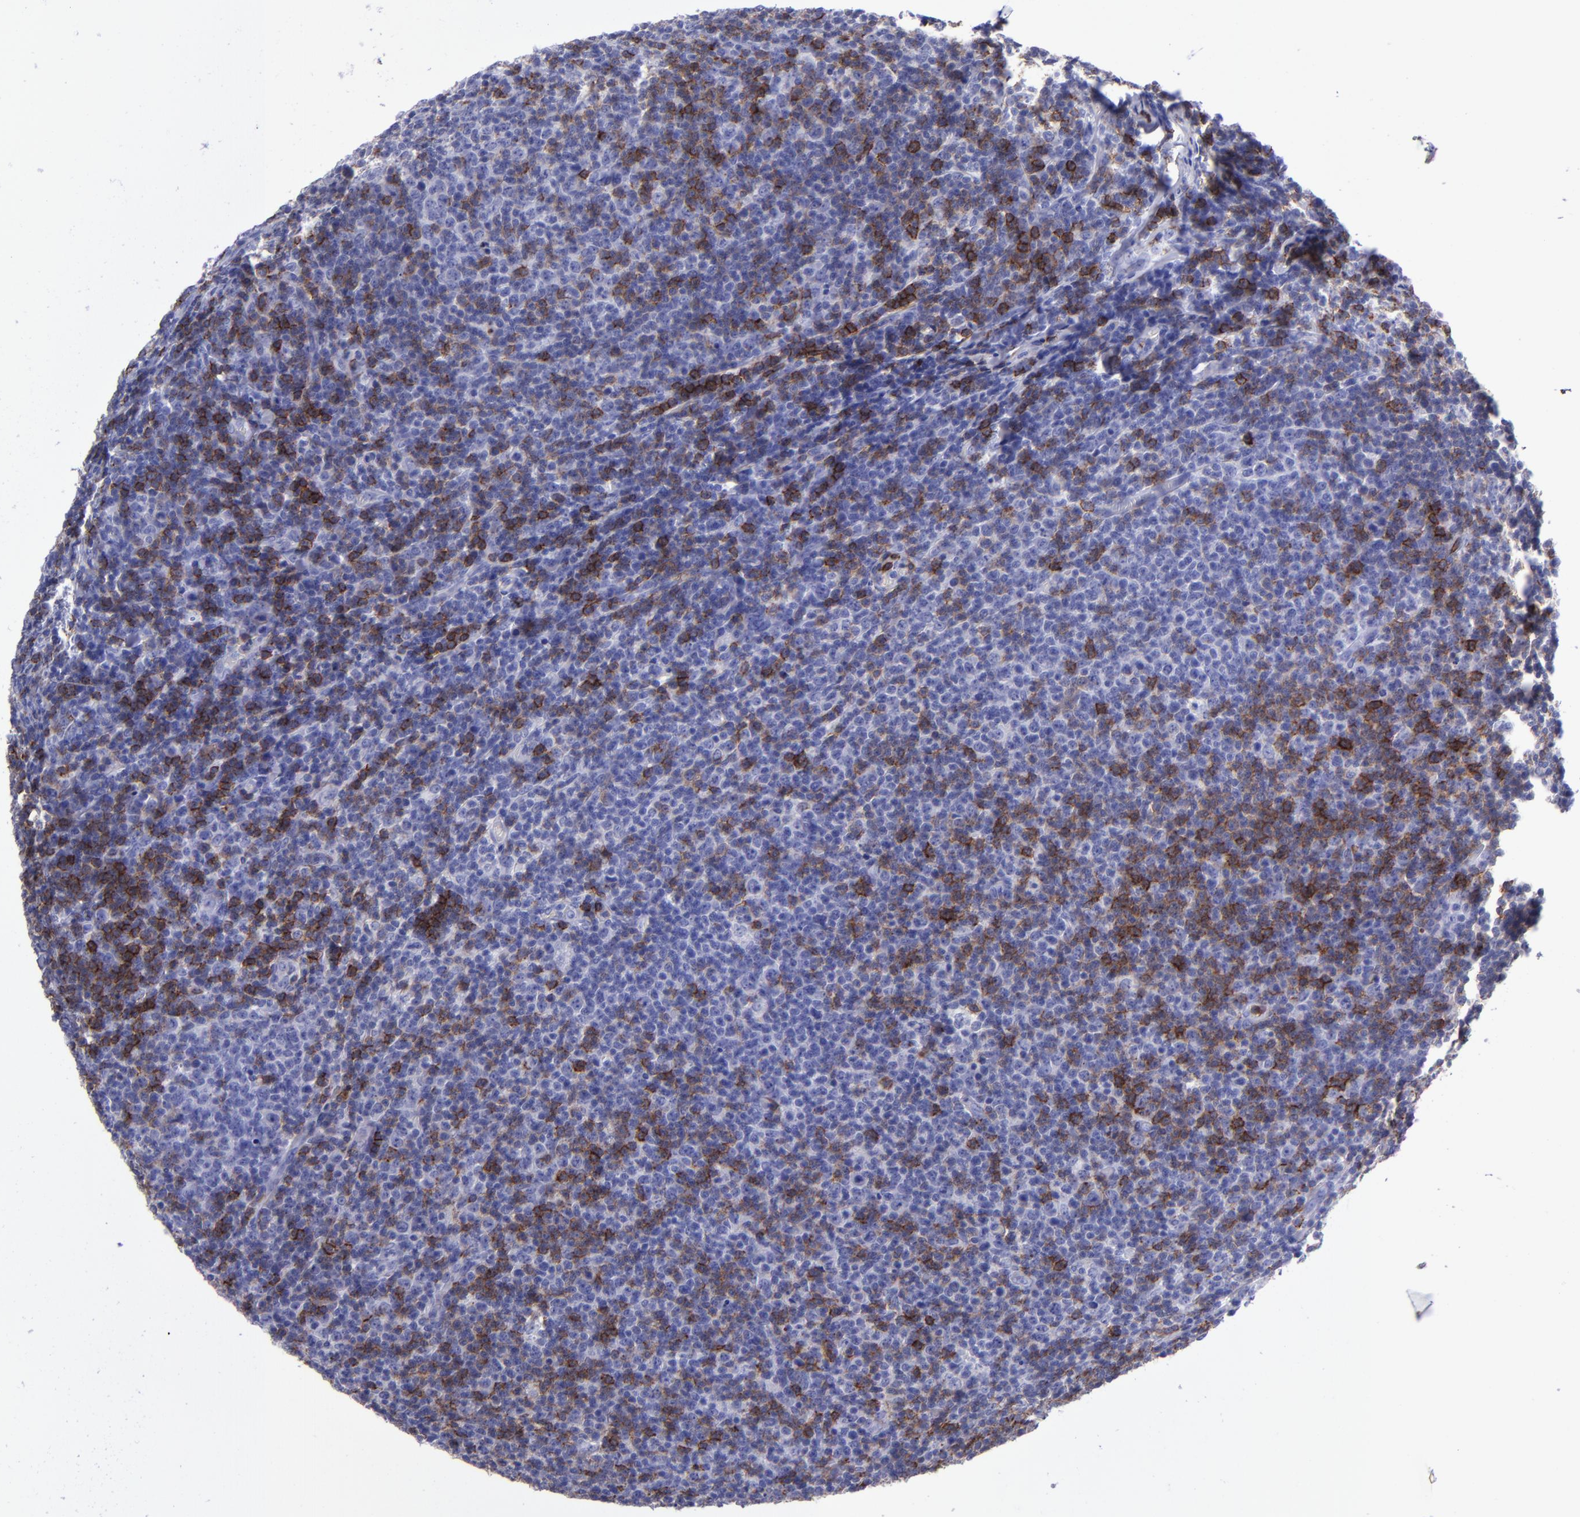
{"staining": {"intensity": "negative", "quantity": "none", "location": "none"}, "tissue": "lymphoma", "cell_type": "Tumor cells", "image_type": "cancer", "snomed": [{"axis": "morphology", "description": "Malignant lymphoma, non-Hodgkin's type, Low grade"}, {"axis": "topography", "description": "Lymph node"}], "caption": "There is no significant positivity in tumor cells of low-grade malignant lymphoma, non-Hodgkin's type. (DAB (3,3'-diaminobenzidine) immunohistochemistry (IHC) visualized using brightfield microscopy, high magnification).", "gene": "CD6", "patient": {"sex": "male", "age": 74}}